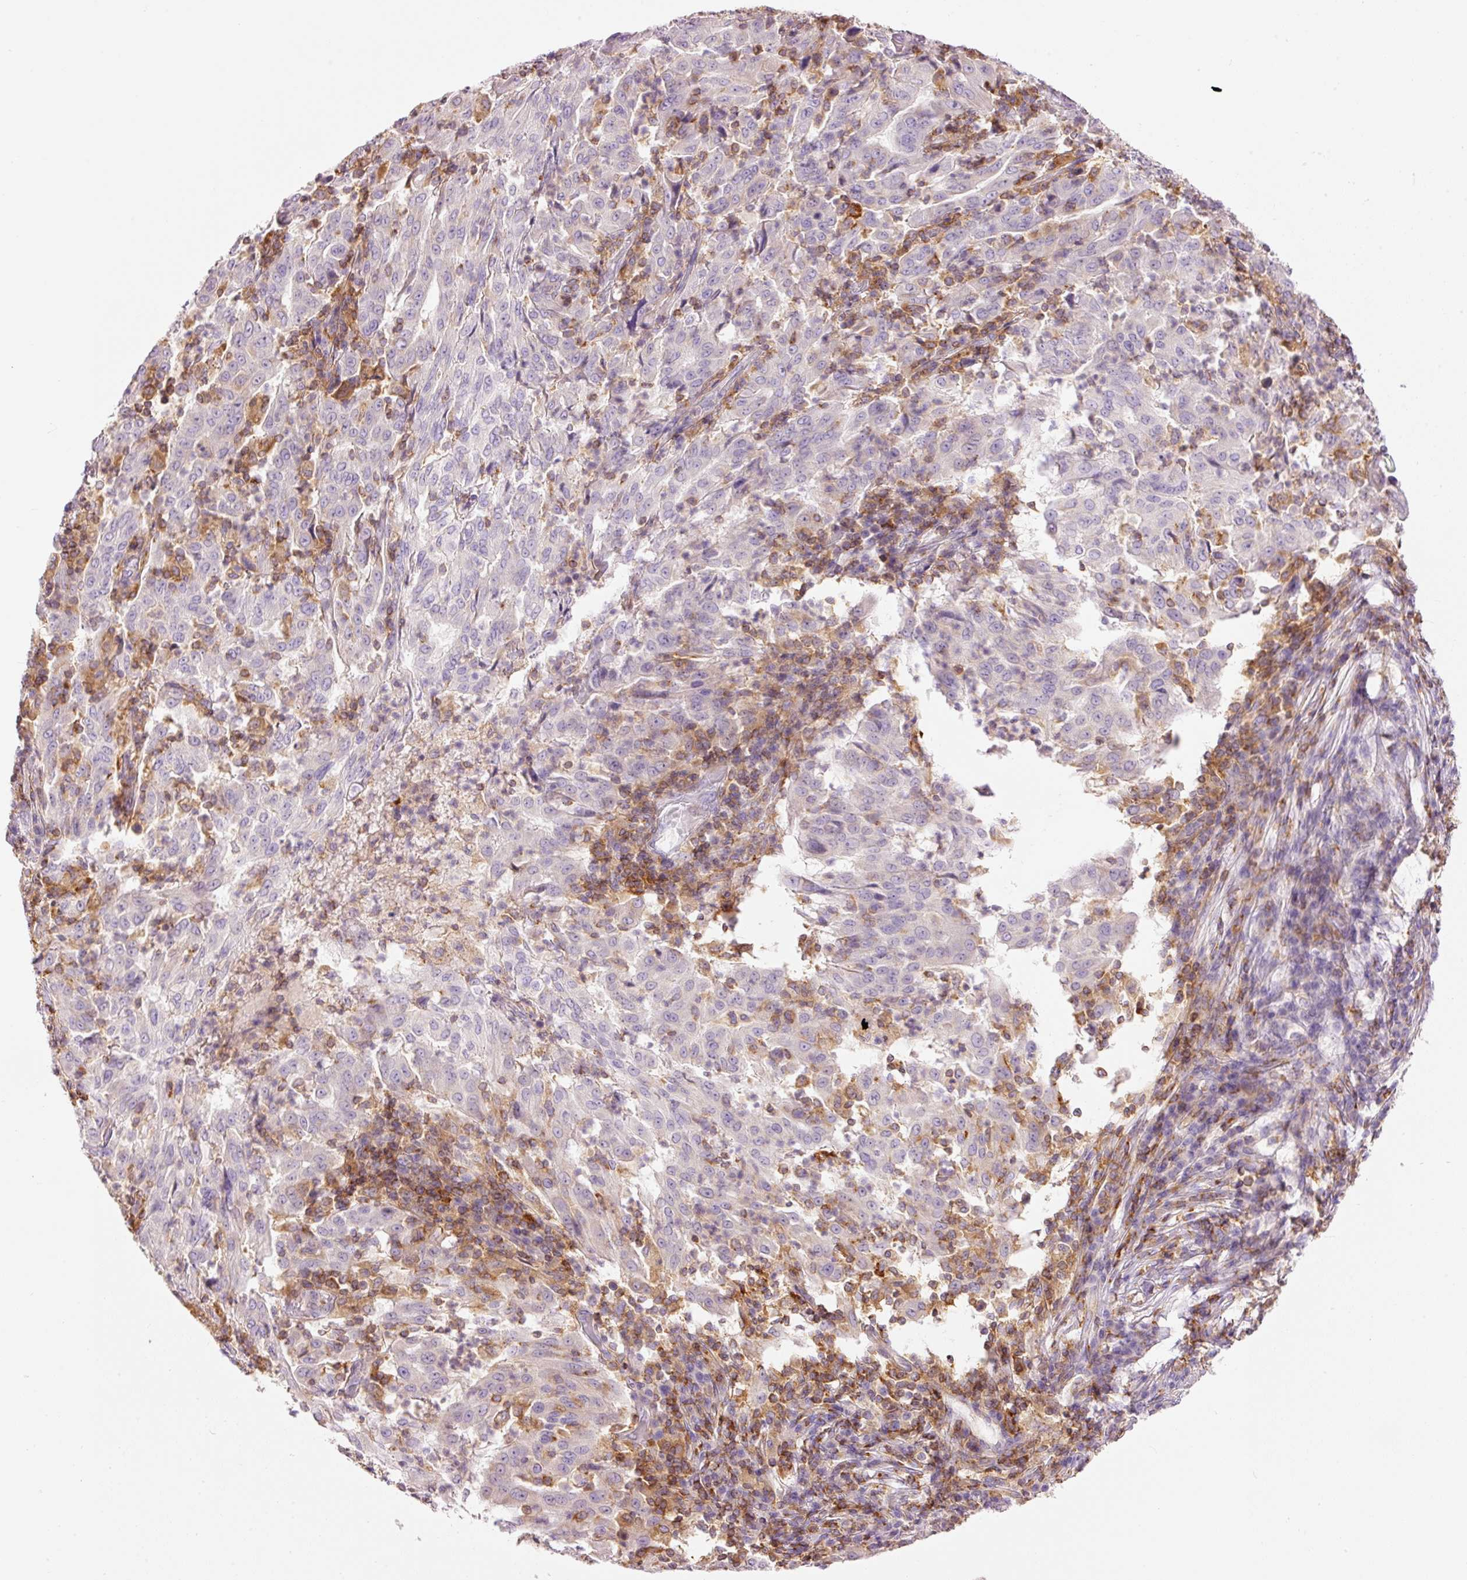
{"staining": {"intensity": "negative", "quantity": "none", "location": "none"}, "tissue": "pancreatic cancer", "cell_type": "Tumor cells", "image_type": "cancer", "snomed": [{"axis": "morphology", "description": "Adenocarcinoma, NOS"}, {"axis": "topography", "description": "Pancreas"}], "caption": "Pancreatic cancer (adenocarcinoma) was stained to show a protein in brown. There is no significant expression in tumor cells.", "gene": "DOK6", "patient": {"sex": "male", "age": 63}}